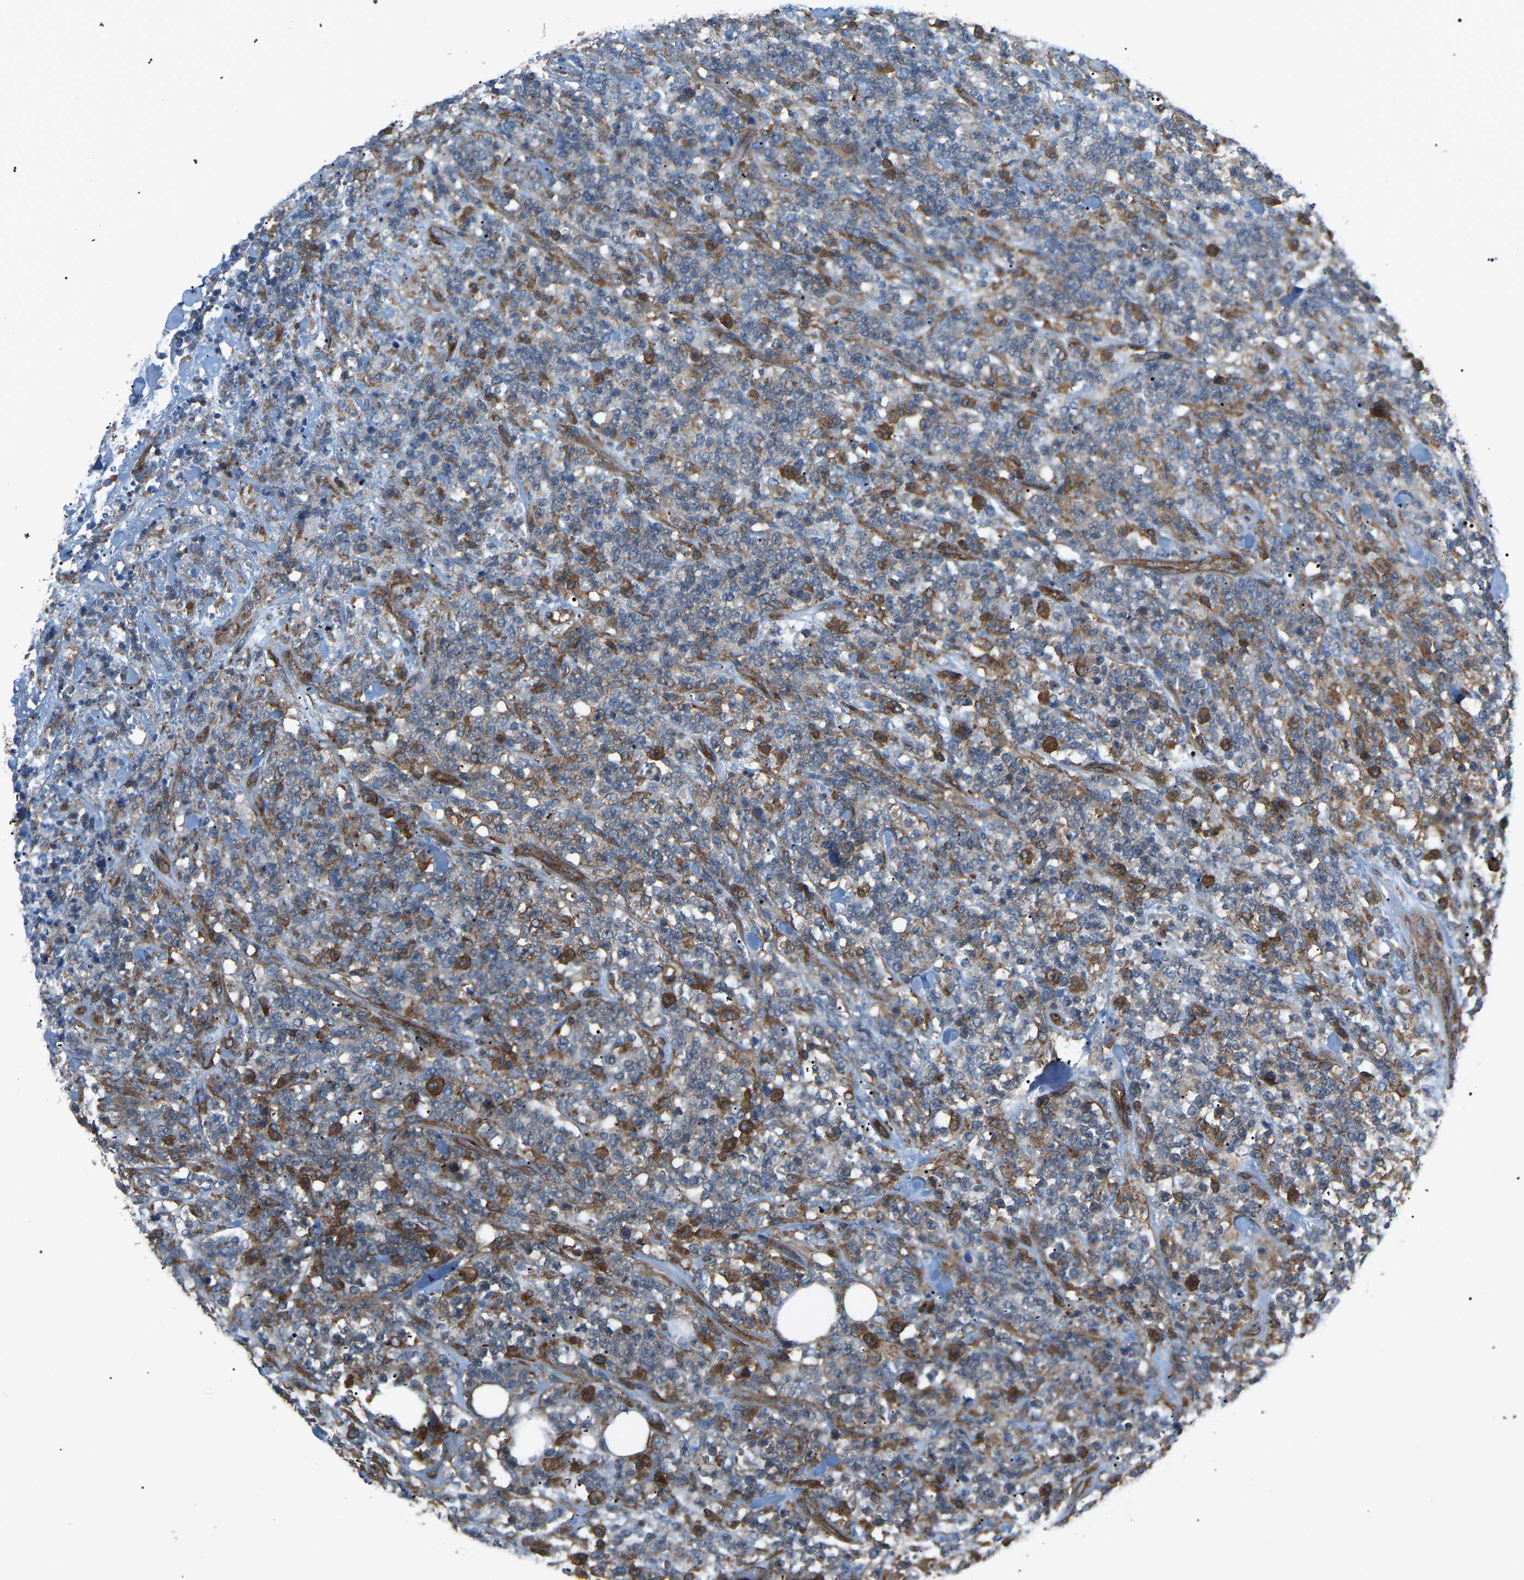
{"staining": {"intensity": "moderate", "quantity": "<25%", "location": "cytoplasmic/membranous"}, "tissue": "lymphoma", "cell_type": "Tumor cells", "image_type": "cancer", "snomed": [{"axis": "morphology", "description": "Malignant lymphoma, non-Hodgkin's type, High grade"}, {"axis": "topography", "description": "Soft tissue"}], "caption": "Immunohistochemical staining of lymphoma displays low levels of moderate cytoplasmic/membranous positivity in about <25% of tumor cells.", "gene": "PICALM", "patient": {"sex": "male", "age": 18}}